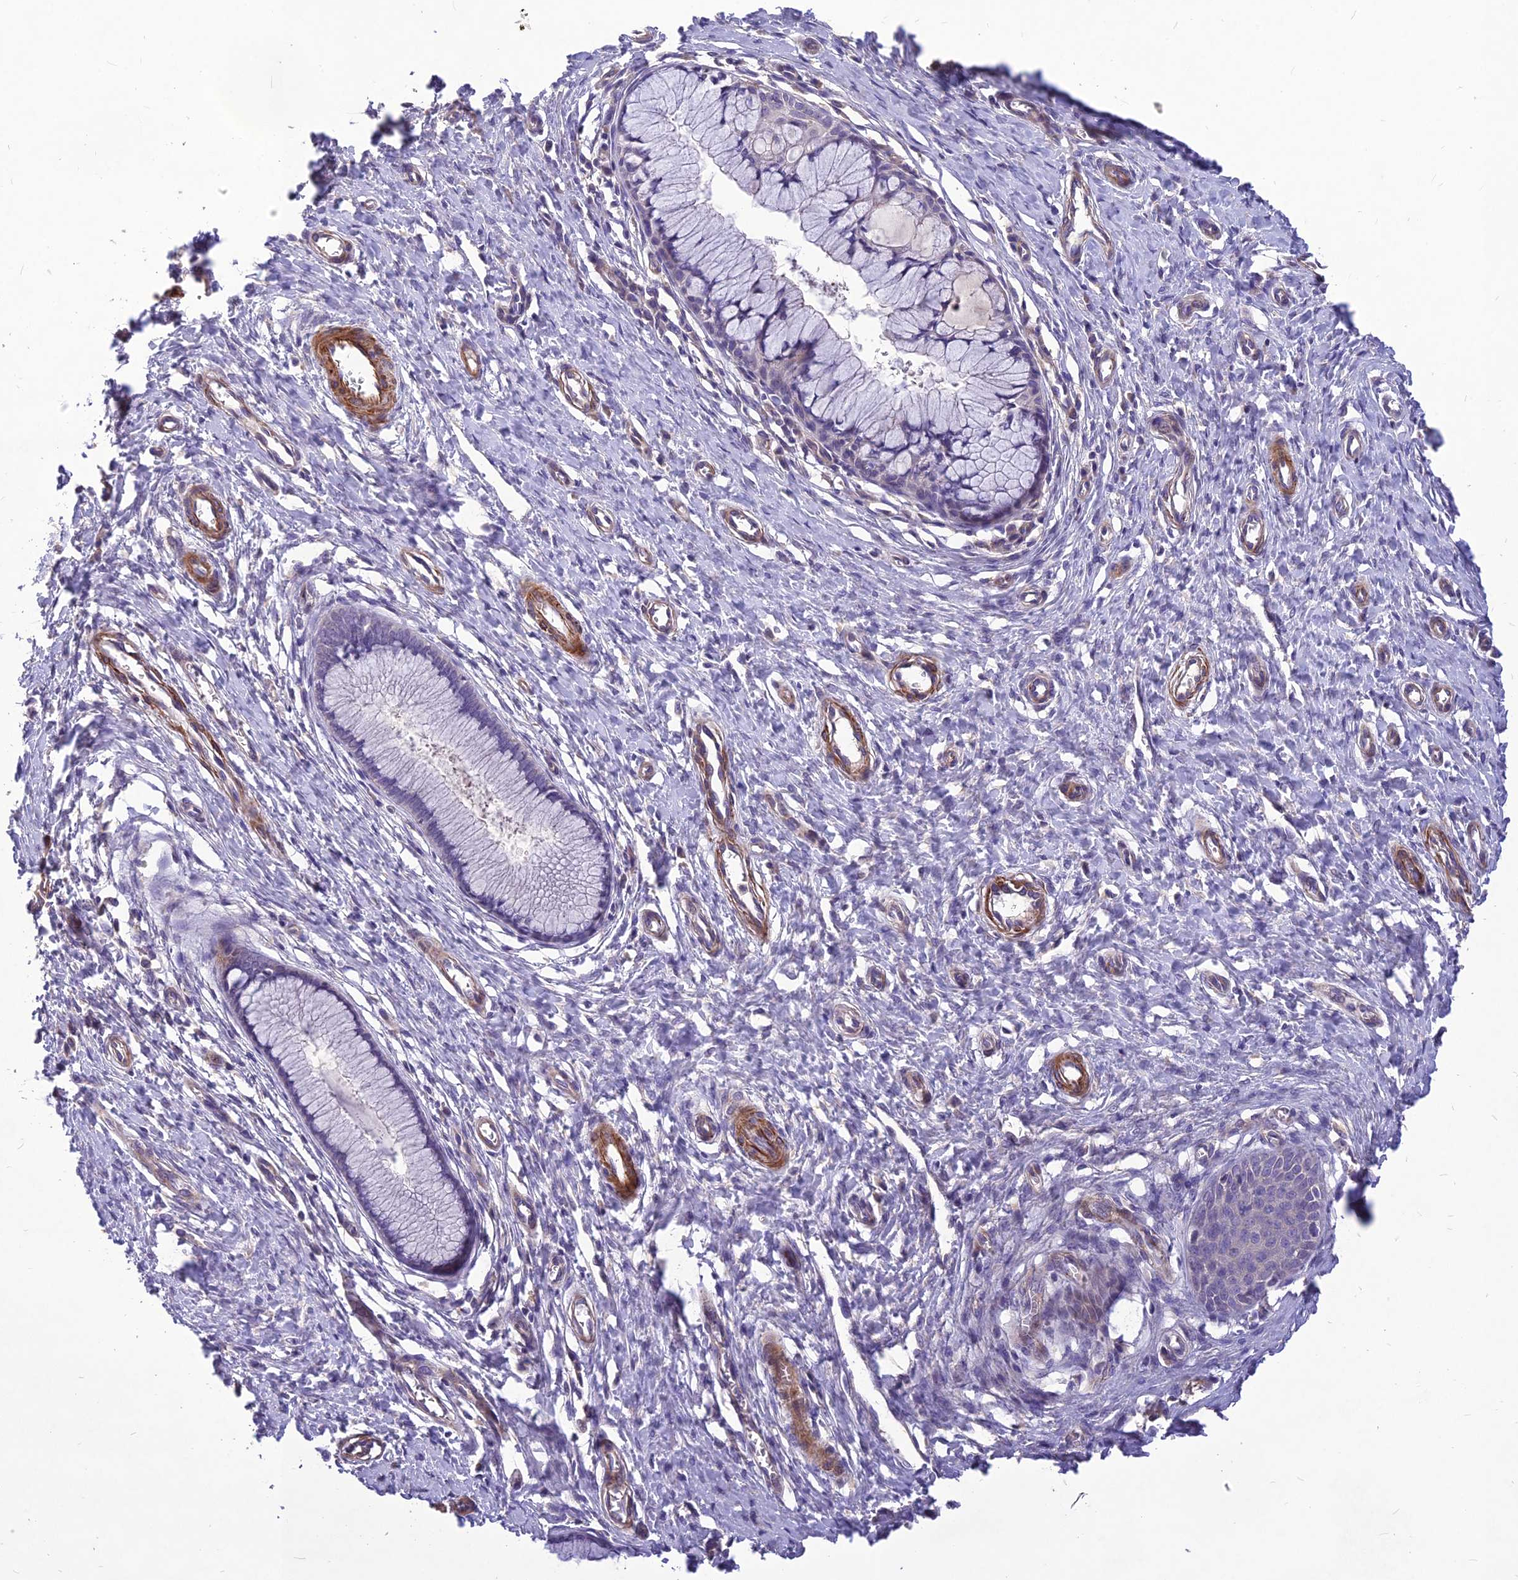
{"staining": {"intensity": "negative", "quantity": "none", "location": "none"}, "tissue": "cervix", "cell_type": "Glandular cells", "image_type": "normal", "snomed": [{"axis": "morphology", "description": "Normal tissue, NOS"}, {"axis": "topography", "description": "Cervix"}], "caption": "The immunohistochemistry histopathology image has no significant expression in glandular cells of cervix. (DAB immunohistochemistry visualized using brightfield microscopy, high magnification).", "gene": "CLUH", "patient": {"sex": "female", "age": 55}}